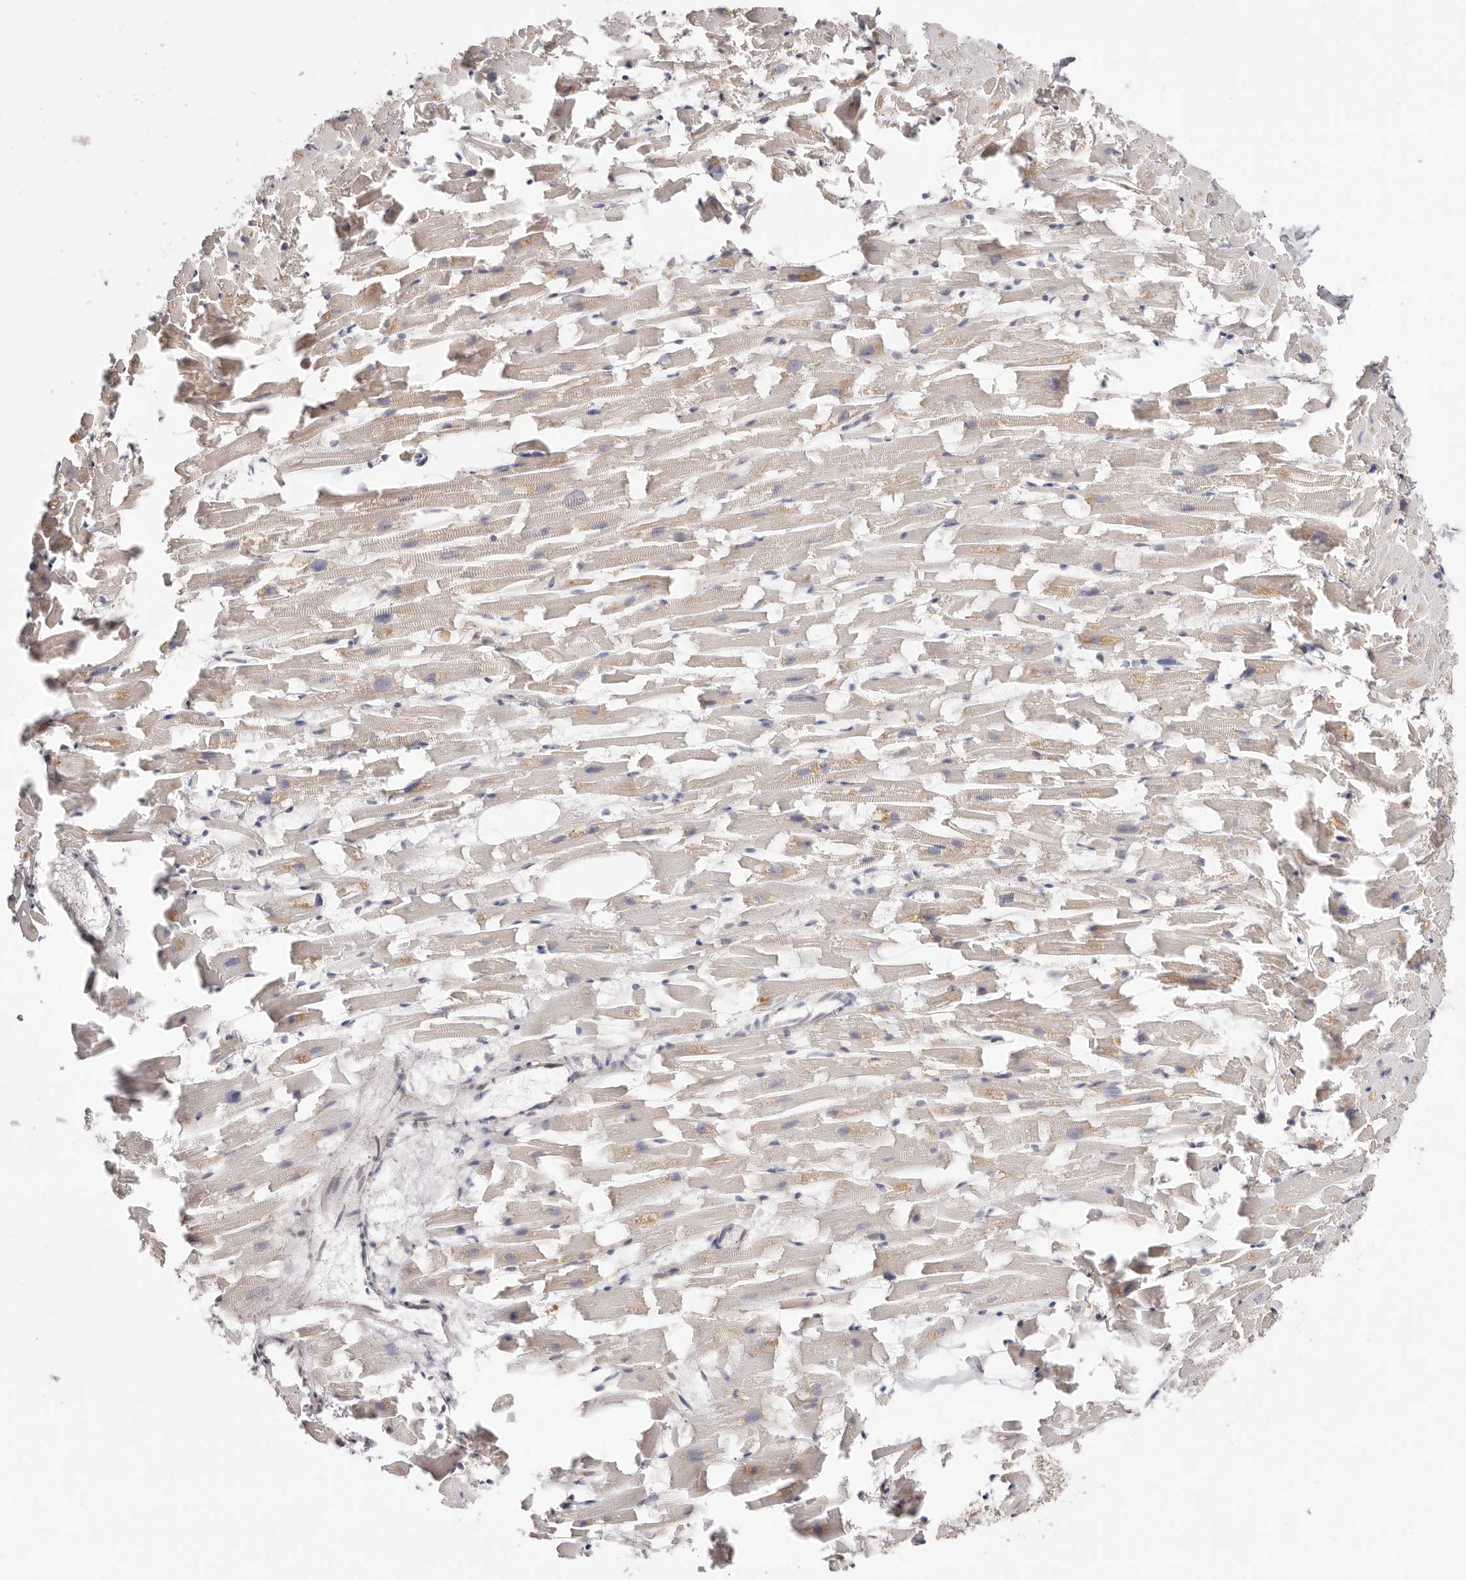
{"staining": {"intensity": "weak", "quantity": "25%-75%", "location": "cytoplasmic/membranous"}, "tissue": "heart muscle", "cell_type": "Cardiomyocytes", "image_type": "normal", "snomed": [{"axis": "morphology", "description": "Normal tissue, NOS"}, {"axis": "topography", "description": "Heart"}], "caption": "Unremarkable heart muscle shows weak cytoplasmic/membranous expression in approximately 25%-75% of cardiomyocytes, visualized by immunohistochemistry. The protein is shown in brown color, while the nuclei are stained blue.", "gene": "BCL2L15", "patient": {"sex": "female", "age": 64}}